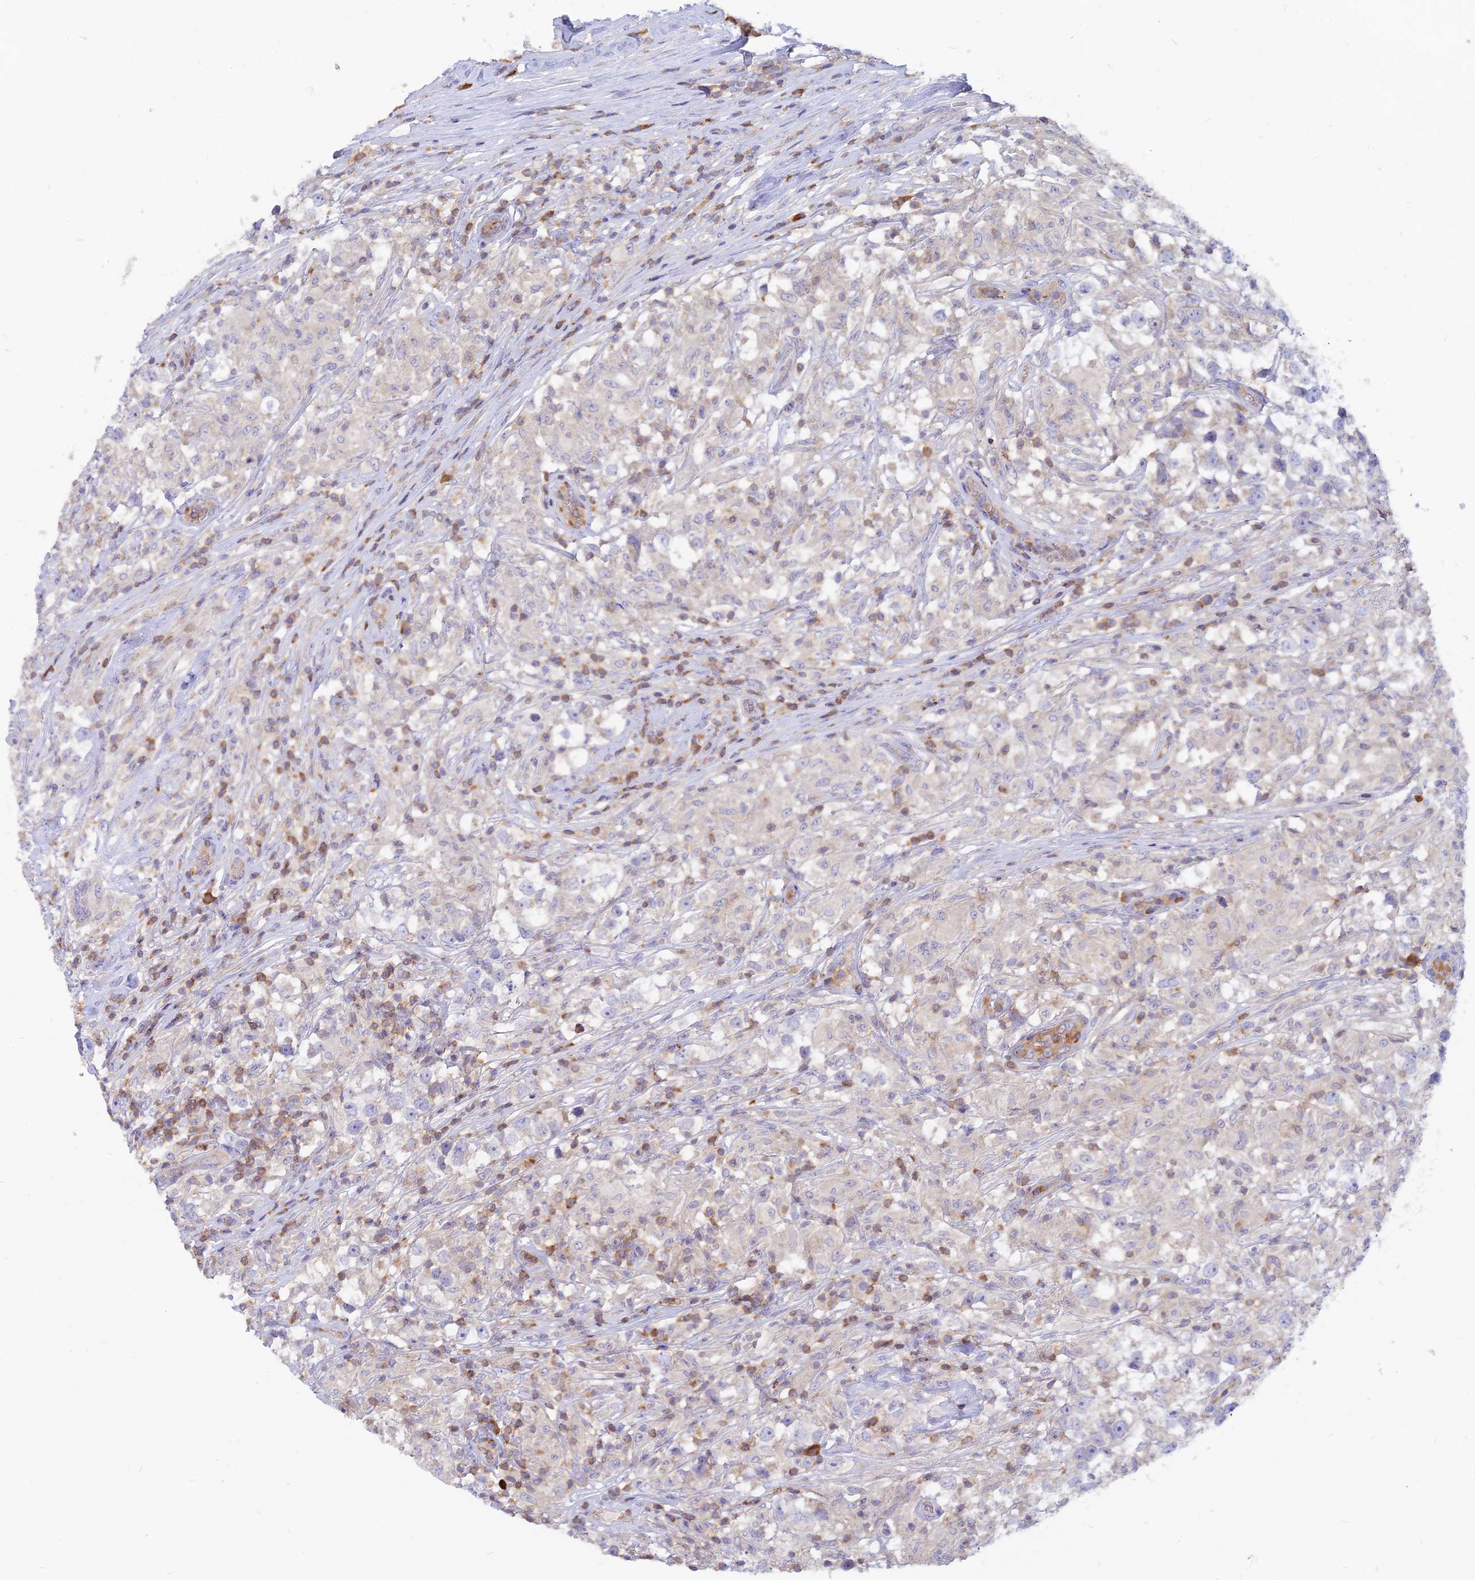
{"staining": {"intensity": "negative", "quantity": "none", "location": "none"}, "tissue": "testis cancer", "cell_type": "Tumor cells", "image_type": "cancer", "snomed": [{"axis": "morphology", "description": "Seminoma, NOS"}, {"axis": "topography", "description": "Testis"}], "caption": "IHC histopathology image of neoplastic tissue: seminoma (testis) stained with DAB displays no significant protein positivity in tumor cells.", "gene": "DENND2D", "patient": {"sex": "male", "age": 46}}